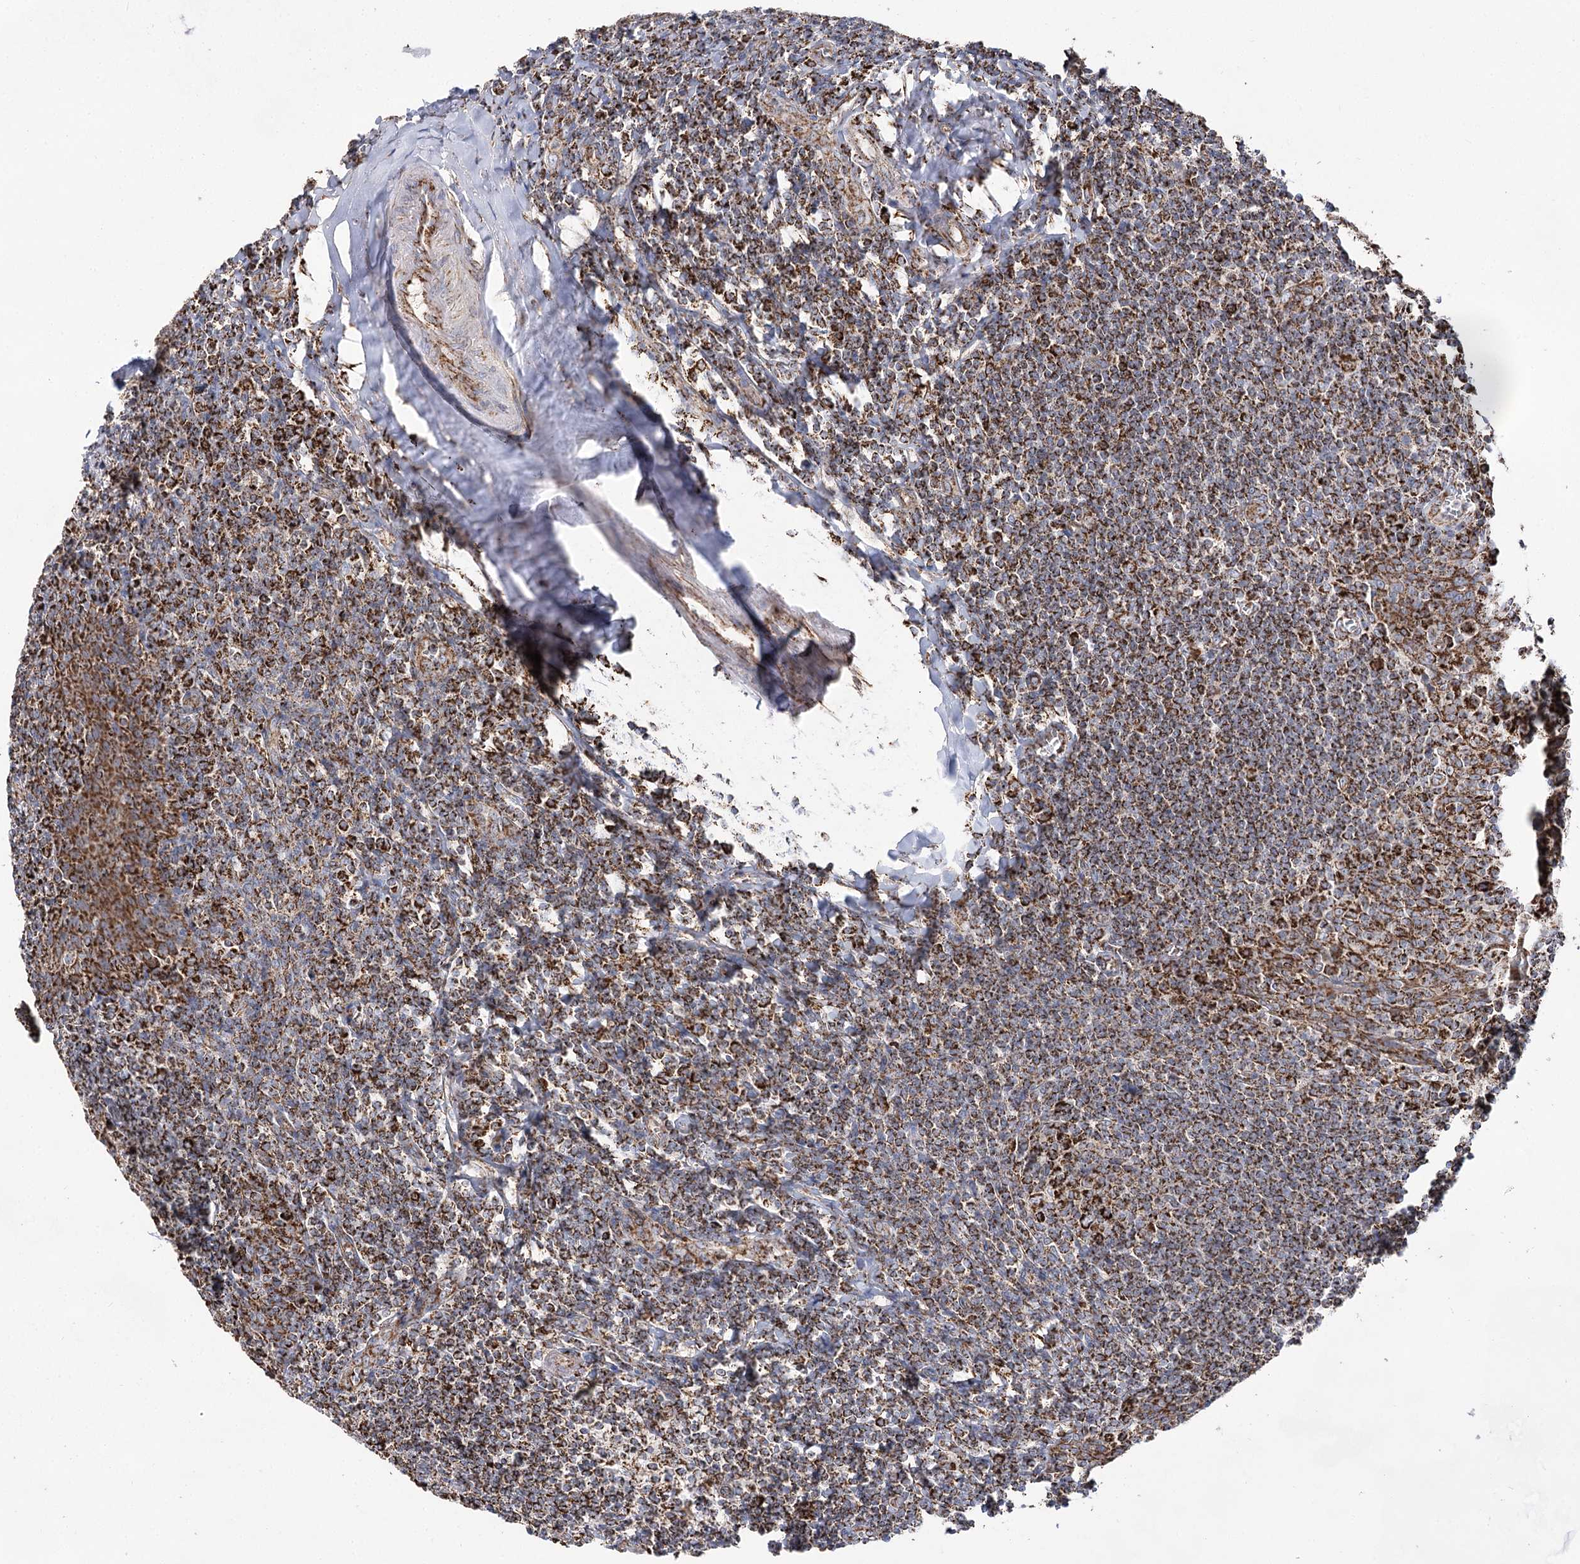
{"staining": {"intensity": "strong", "quantity": ">75%", "location": "cytoplasmic/membranous"}, "tissue": "tonsil", "cell_type": "Germinal center cells", "image_type": "normal", "snomed": [{"axis": "morphology", "description": "Normal tissue, NOS"}, {"axis": "topography", "description": "Tonsil"}], "caption": "High-magnification brightfield microscopy of benign tonsil stained with DAB (3,3'-diaminobenzidine) (brown) and counterstained with hematoxylin (blue). germinal center cells exhibit strong cytoplasmic/membranous staining is seen in about>75% of cells. (DAB IHC, brown staining for protein, blue staining for nuclei).", "gene": "NADK2", "patient": {"sex": "male", "age": 27}}